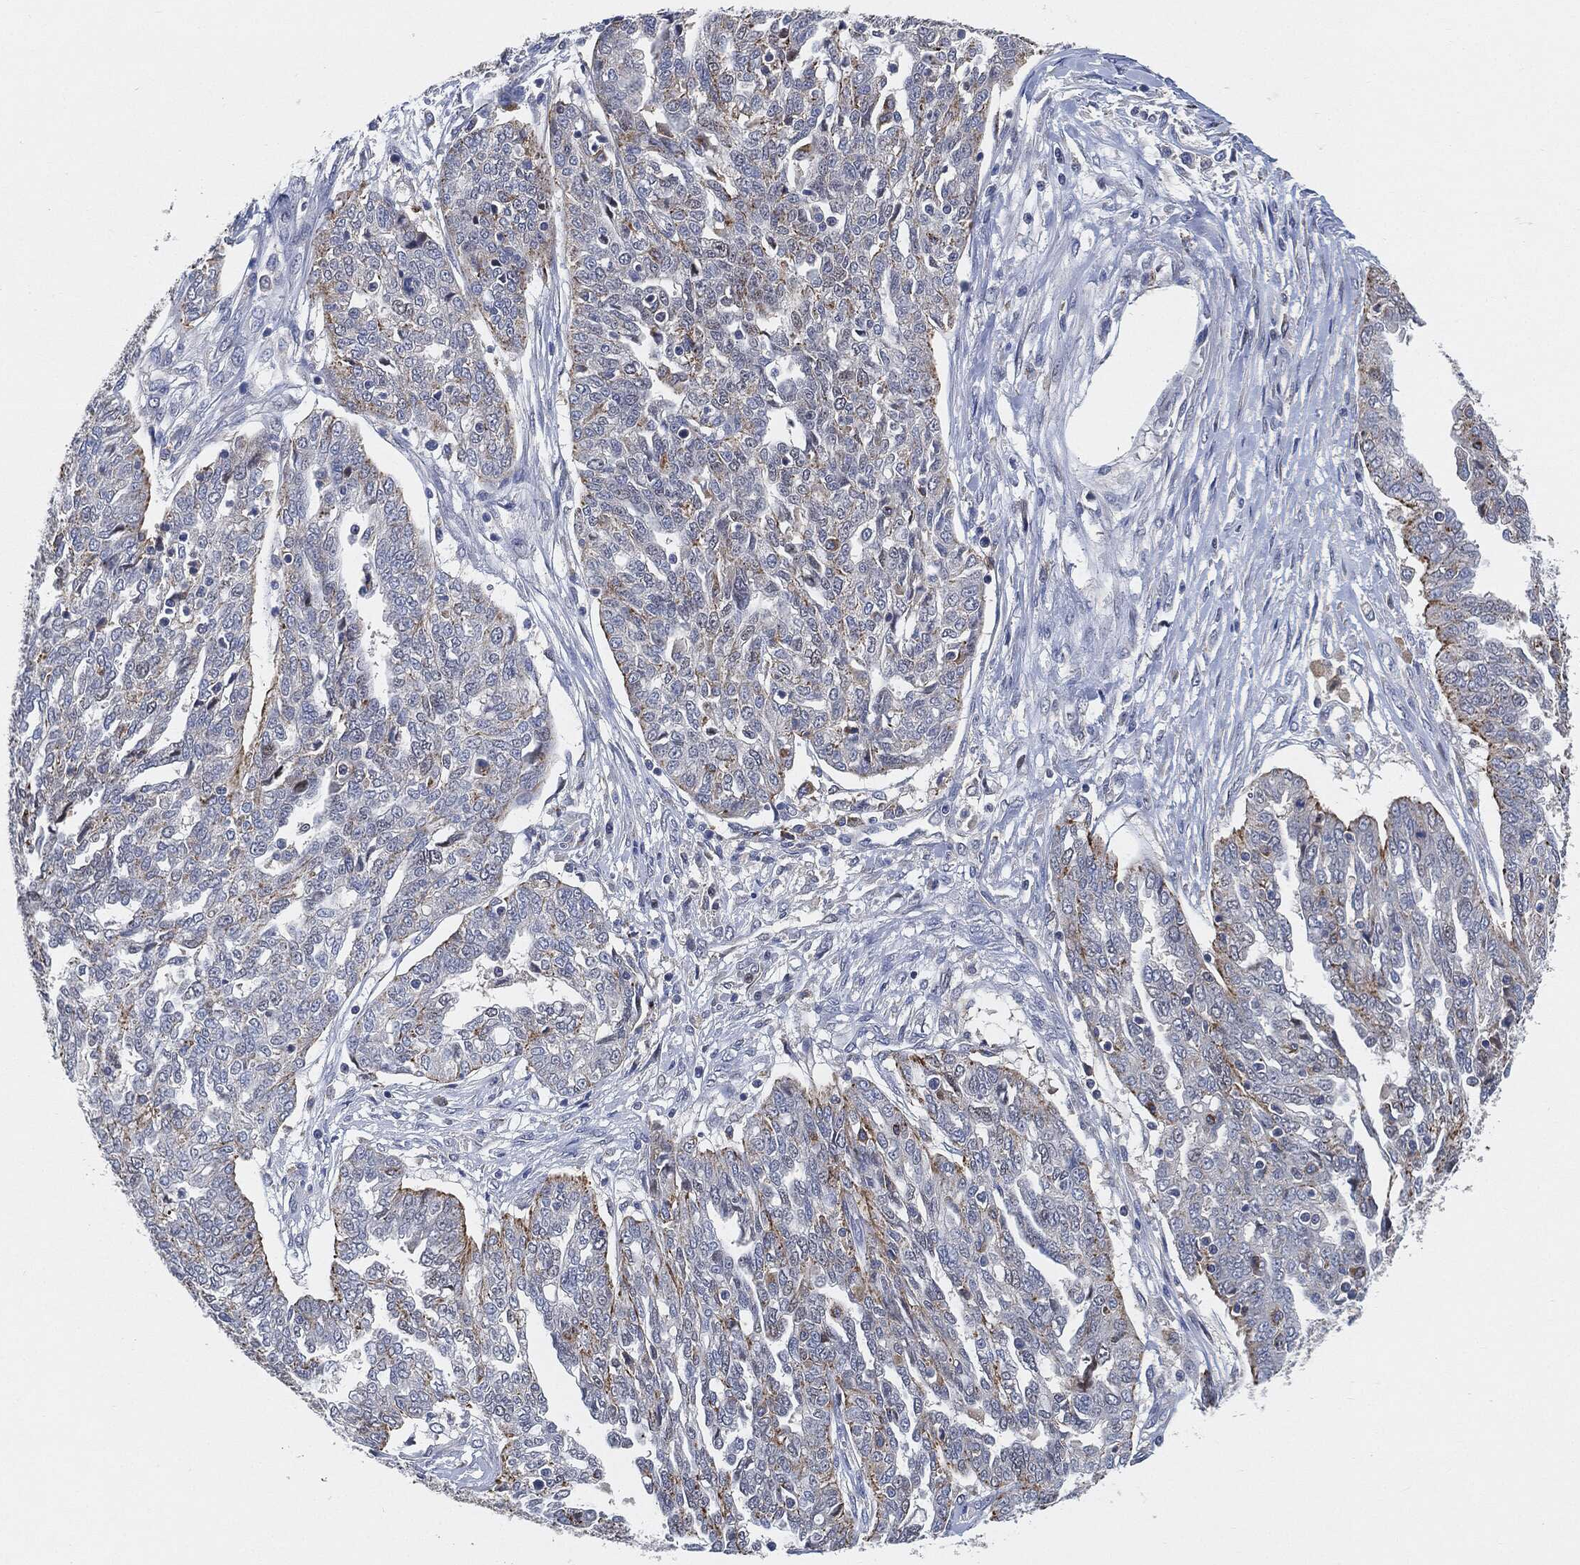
{"staining": {"intensity": "strong", "quantity": "<25%", "location": "cytoplasmic/membranous"}, "tissue": "ovarian cancer", "cell_type": "Tumor cells", "image_type": "cancer", "snomed": [{"axis": "morphology", "description": "Cystadenocarcinoma, serous, NOS"}, {"axis": "topography", "description": "Ovary"}], "caption": "Human ovarian cancer stained for a protein (brown) reveals strong cytoplasmic/membranous positive staining in approximately <25% of tumor cells.", "gene": "VSIG4", "patient": {"sex": "female", "age": 67}}